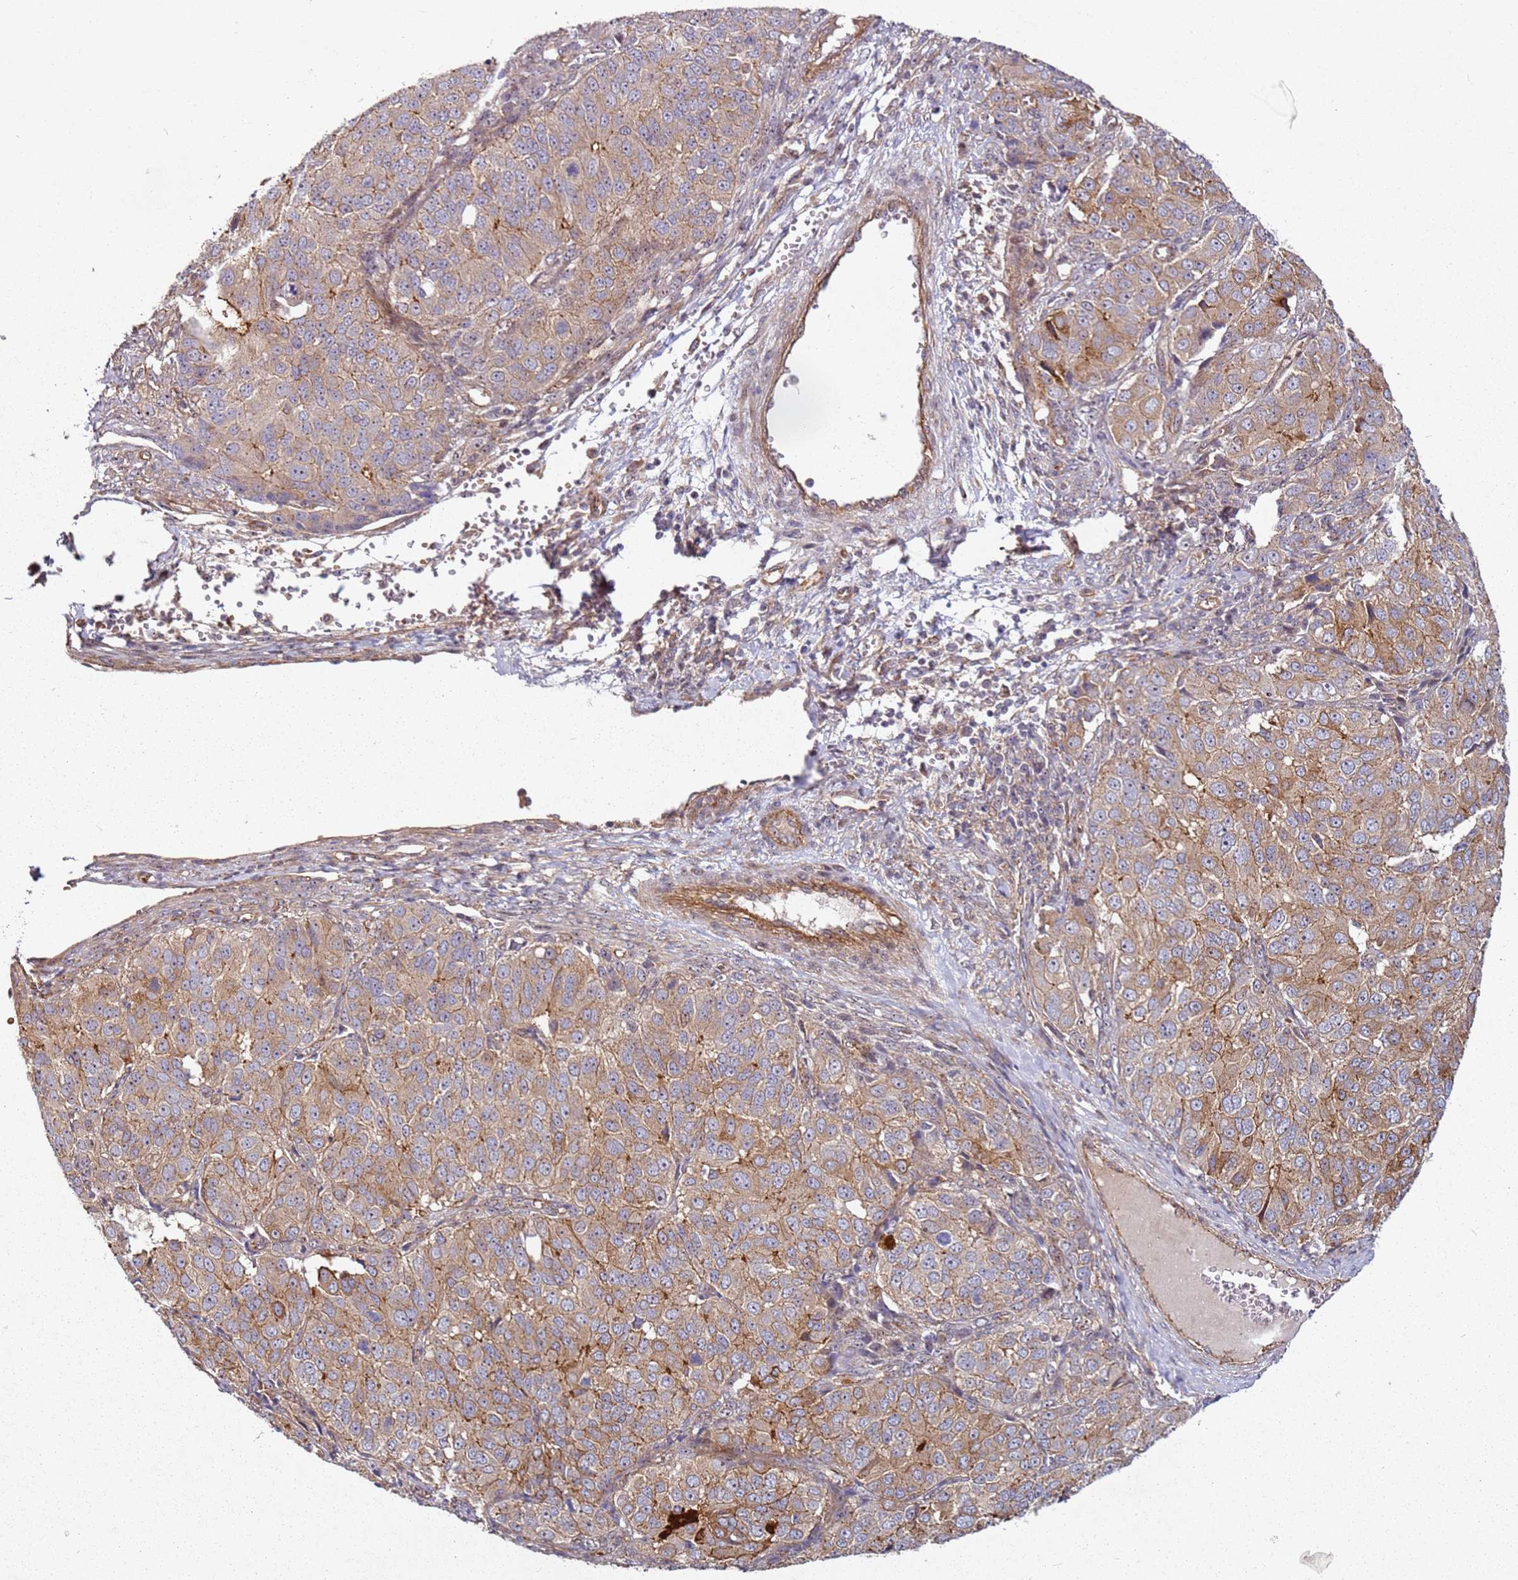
{"staining": {"intensity": "weak", "quantity": ">75%", "location": "cytoplasmic/membranous"}, "tissue": "ovarian cancer", "cell_type": "Tumor cells", "image_type": "cancer", "snomed": [{"axis": "morphology", "description": "Carcinoma, endometroid"}, {"axis": "topography", "description": "Ovary"}], "caption": "Human ovarian endometroid carcinoma stained for a protein (brown) exhibits weak cytoplasmic/membranous positive expression in about >75% of tumor cells.", "gene": "C2CD4B", "patient": {"sex": "female", "age": 51}}